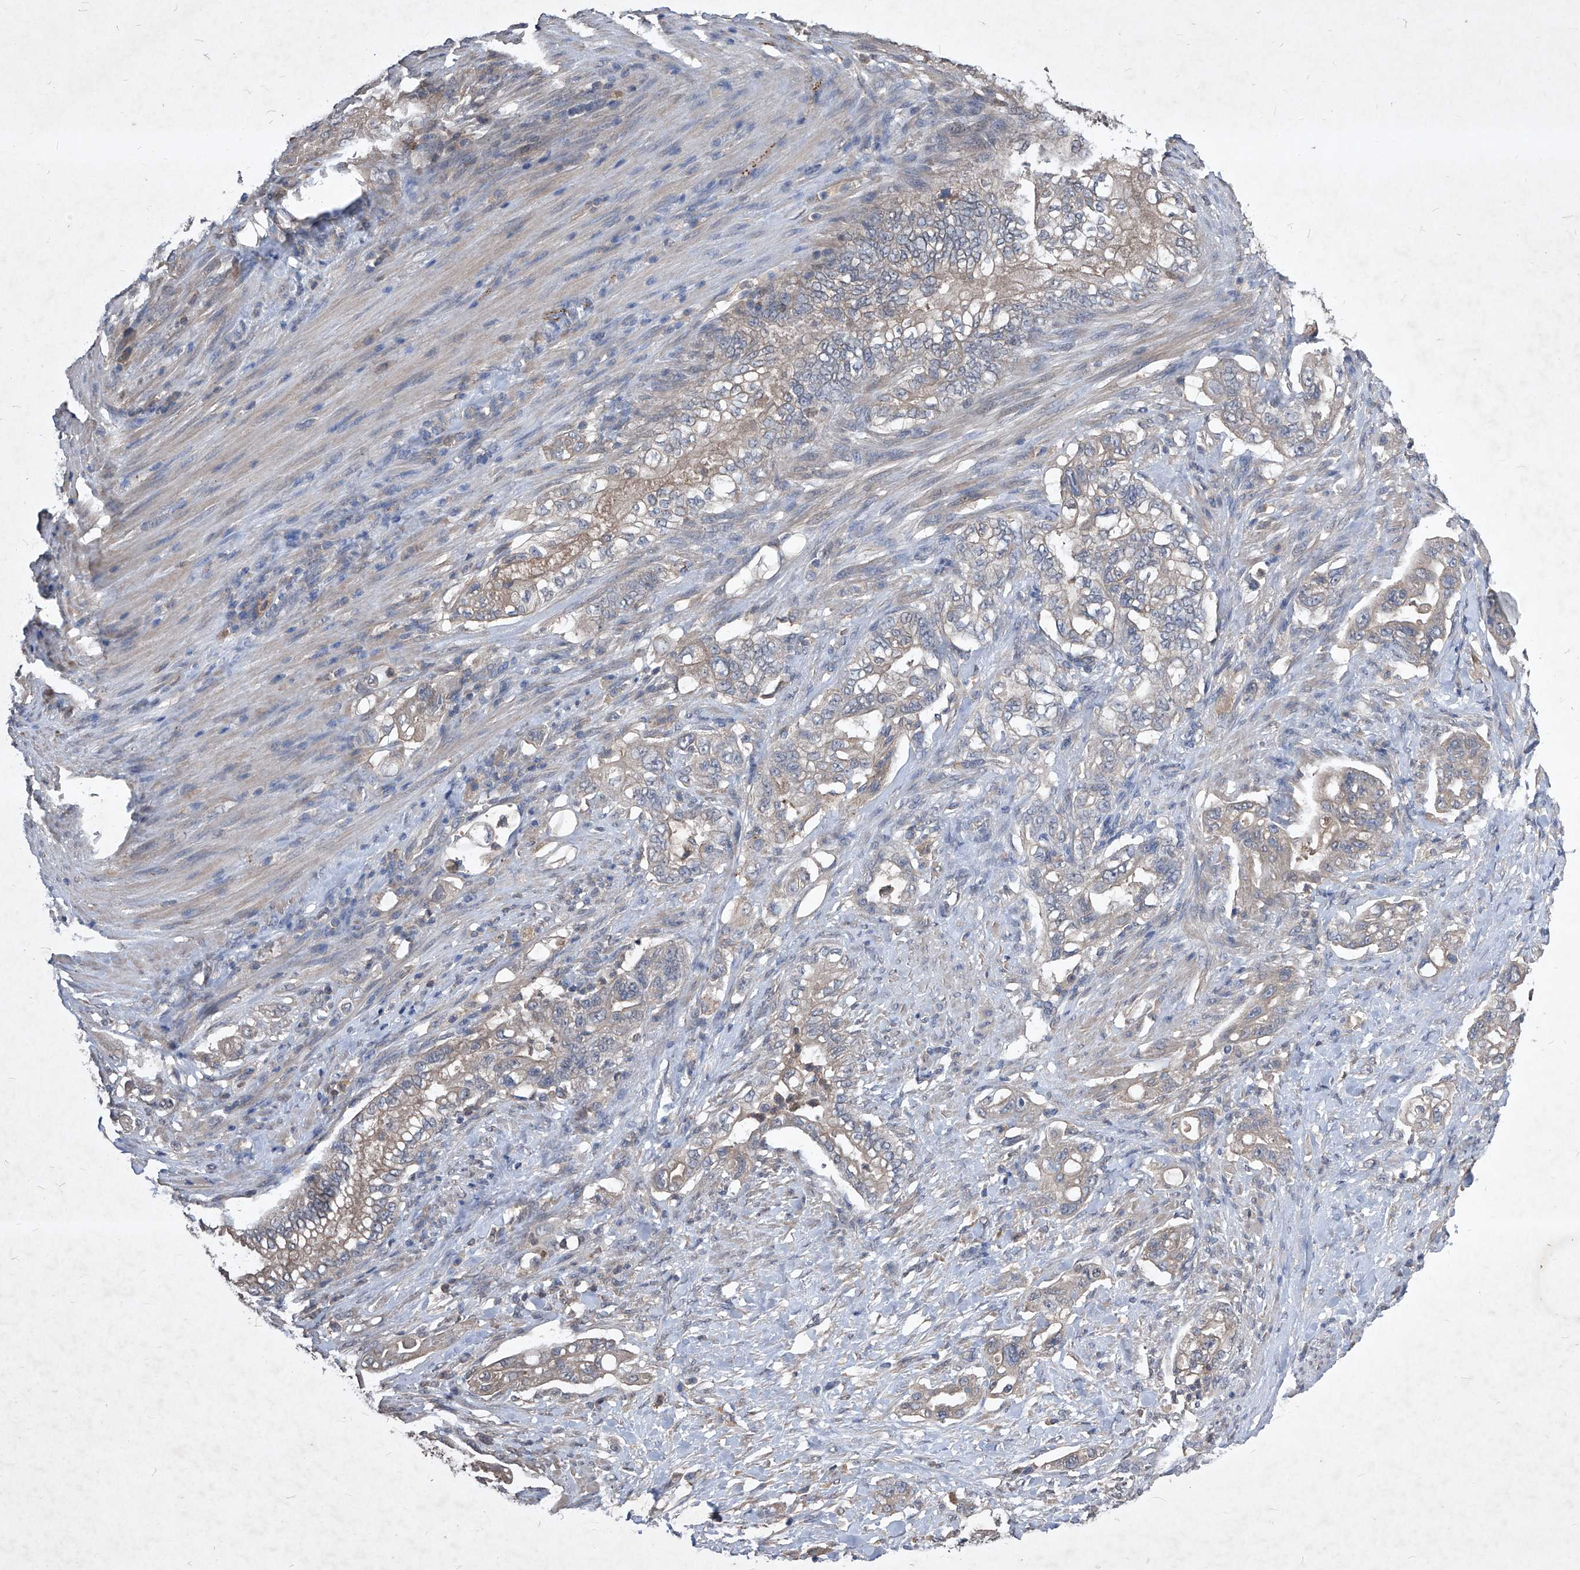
{"staining": {"intensity": "moderate", "quantity": ">75%", "location": "cytoplasmic/membranous"}, "tissue": "pancreatic cancer", "cell_type": "Tumor cells", "image_type": "cancer", "snomed": [{"axis": "morphology", "description": "Normal tissue, NOS"}, {"axis": "topography", "description": "Pancreas"}], "caption": "A medium amount of moderate cytoplasmic/membranous positivity is identified in approximately >75% of tumor cells in pancreatic cancer tissue.", "gene": "SYNGR1", "patient": {"sex": "male", "age": 42}}